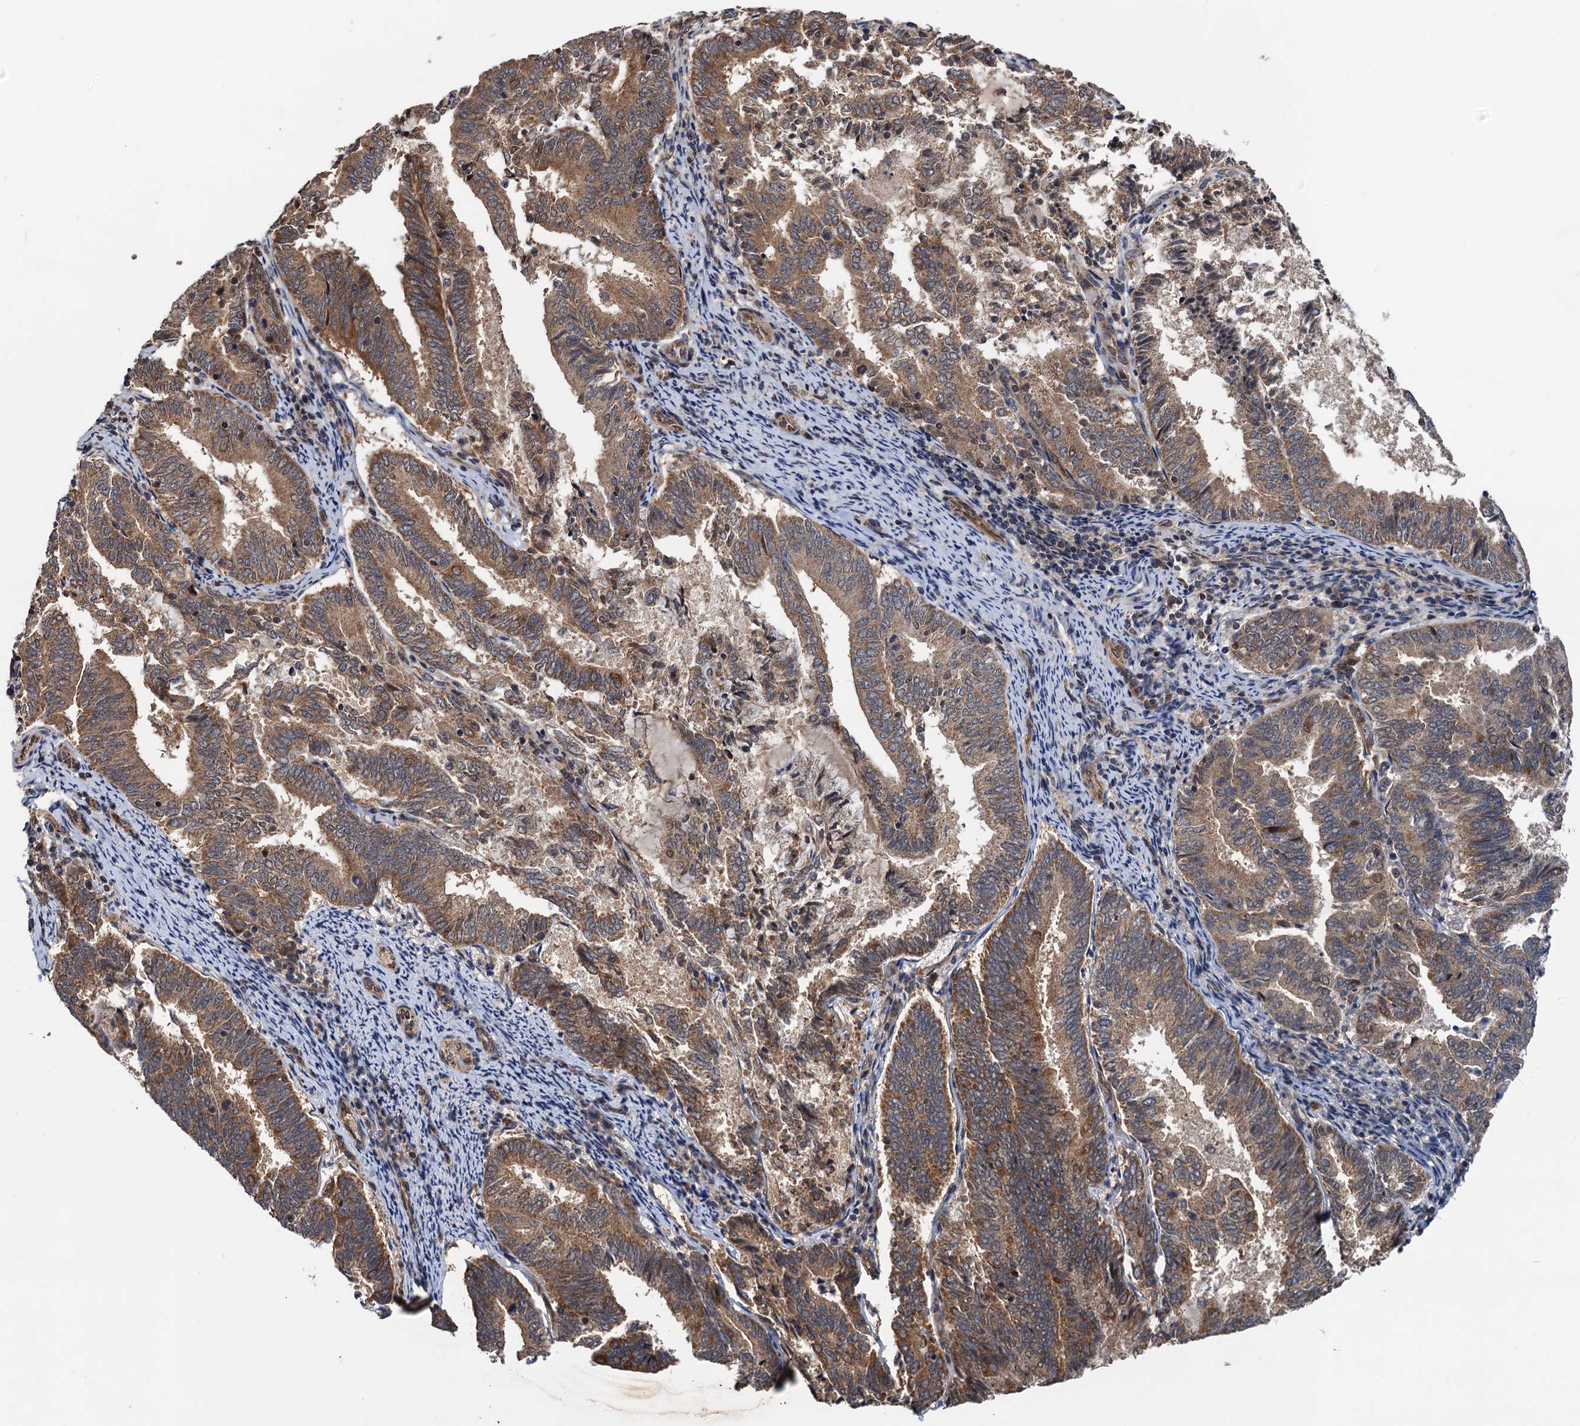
{"staining": {"intensity": "moderate", "quantity": ">75%", "location": "cytoplasmic/membranous"}, "tissue": "endometrial cancer", "cell_type": "Tumor cells", "image_type": "cancer", "snomed": [{"axis": "morphology", "description": "Adenocarcinoma, NOS"}, {"axis": "topography", "description": "Endometrium"}], "caption": "Protein staining demonstrates moderate cytoplasmic/membranous positivity in approximately >75% of tumor cells in endometrial adenocarcinoma.", "gene": "NAA16", "patient": {"sex": "female", "age": 80}}